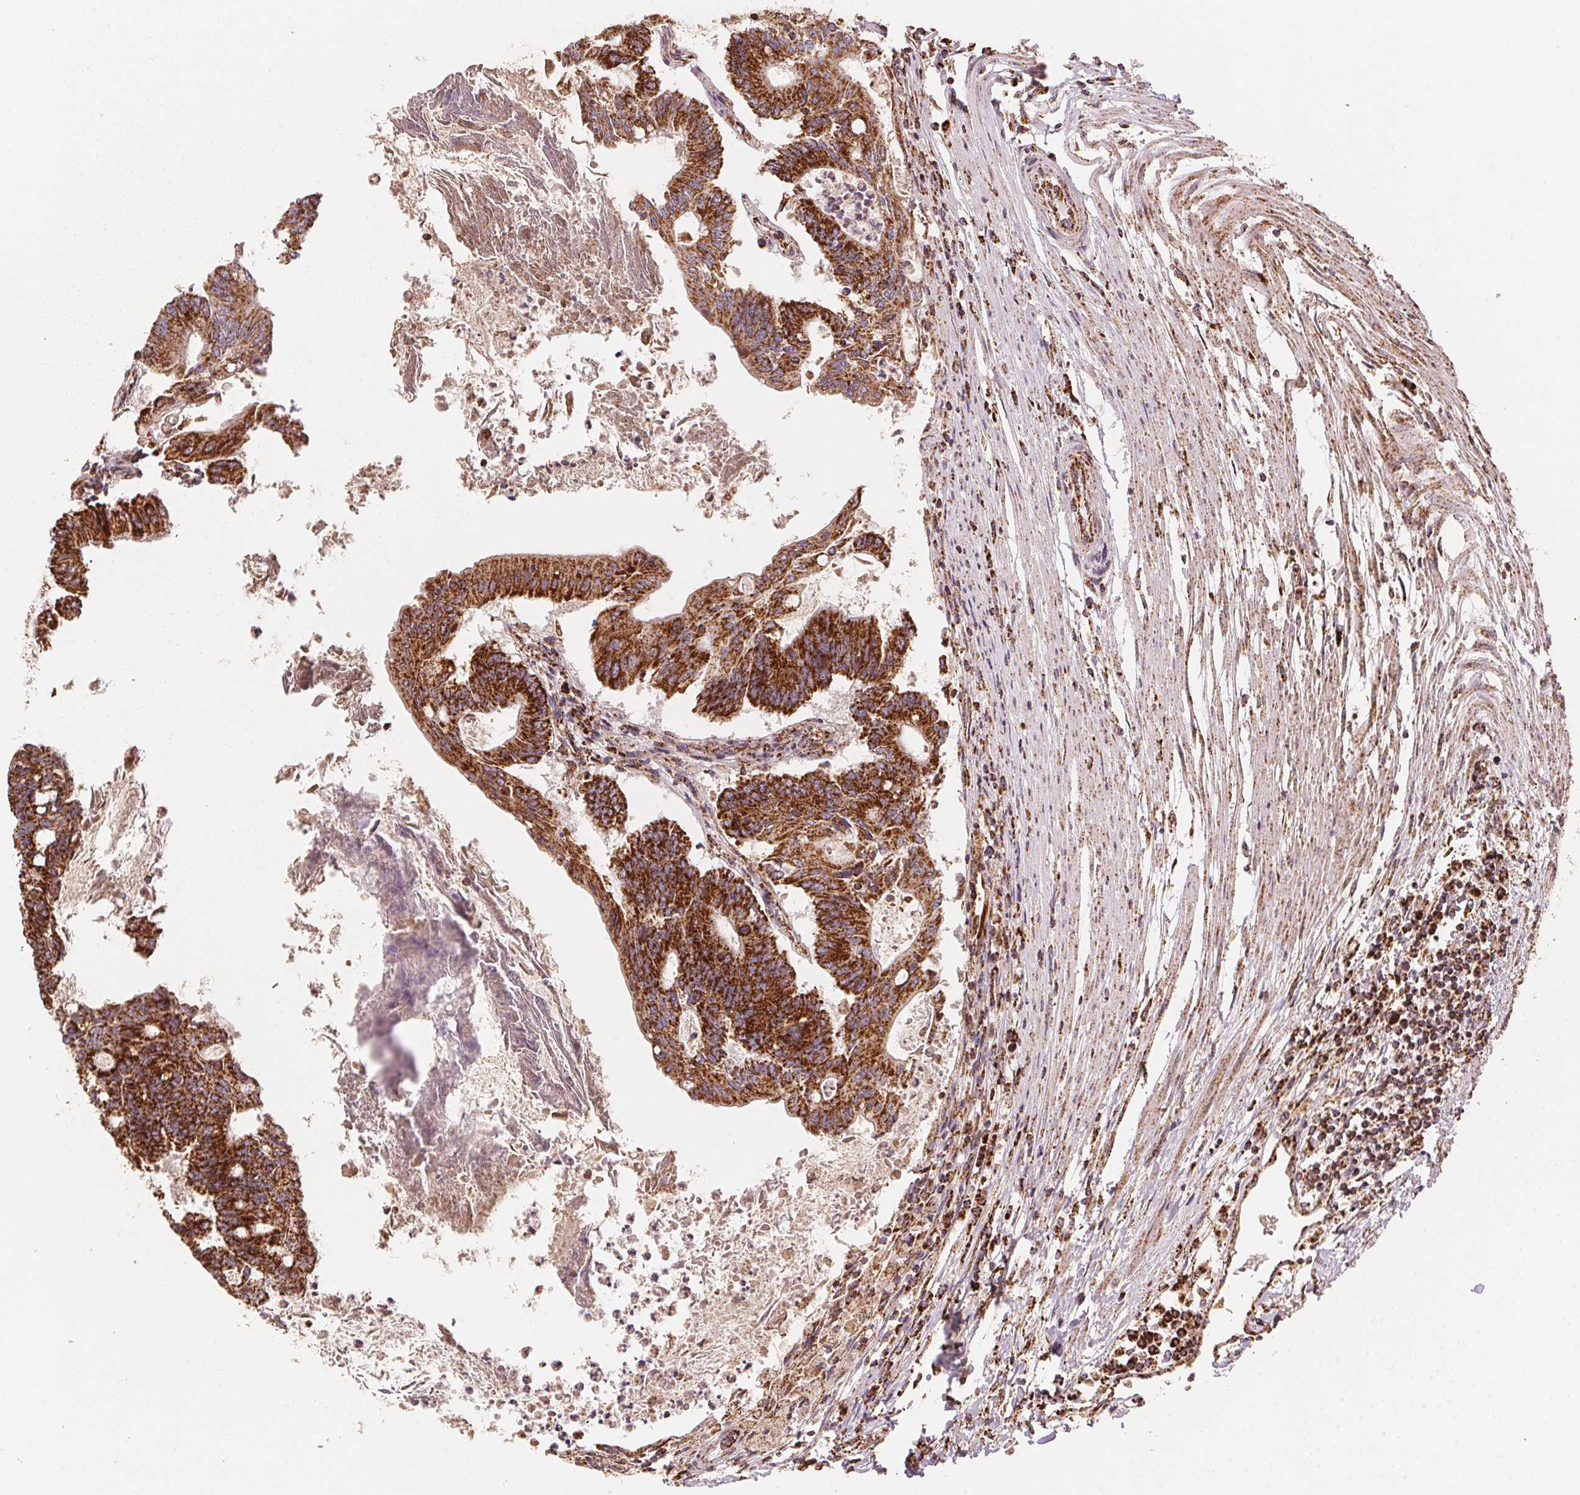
{"staining": {"intensity": "strong", "quantity": ">75%", "location": "cytoplasmic/membranous"}, "tissue": "colorectal cancer", "cell_type": "Tumor cells", "image_type": "cancer", "snomed": [{"axis": "morphology", "description": "Adenocarcinoma, NOS"}, {"axis": "topography", "description": "Colon"}], "caption": "Protein expression by immunohistochemistry (IHC) reveals strong cytoplasmic/membranous staining in about >75% of tumor cells in colorectal adenocarcinoma.", "gene": "NDUFS2", "patient": {"sex": "female", "age": 70}}